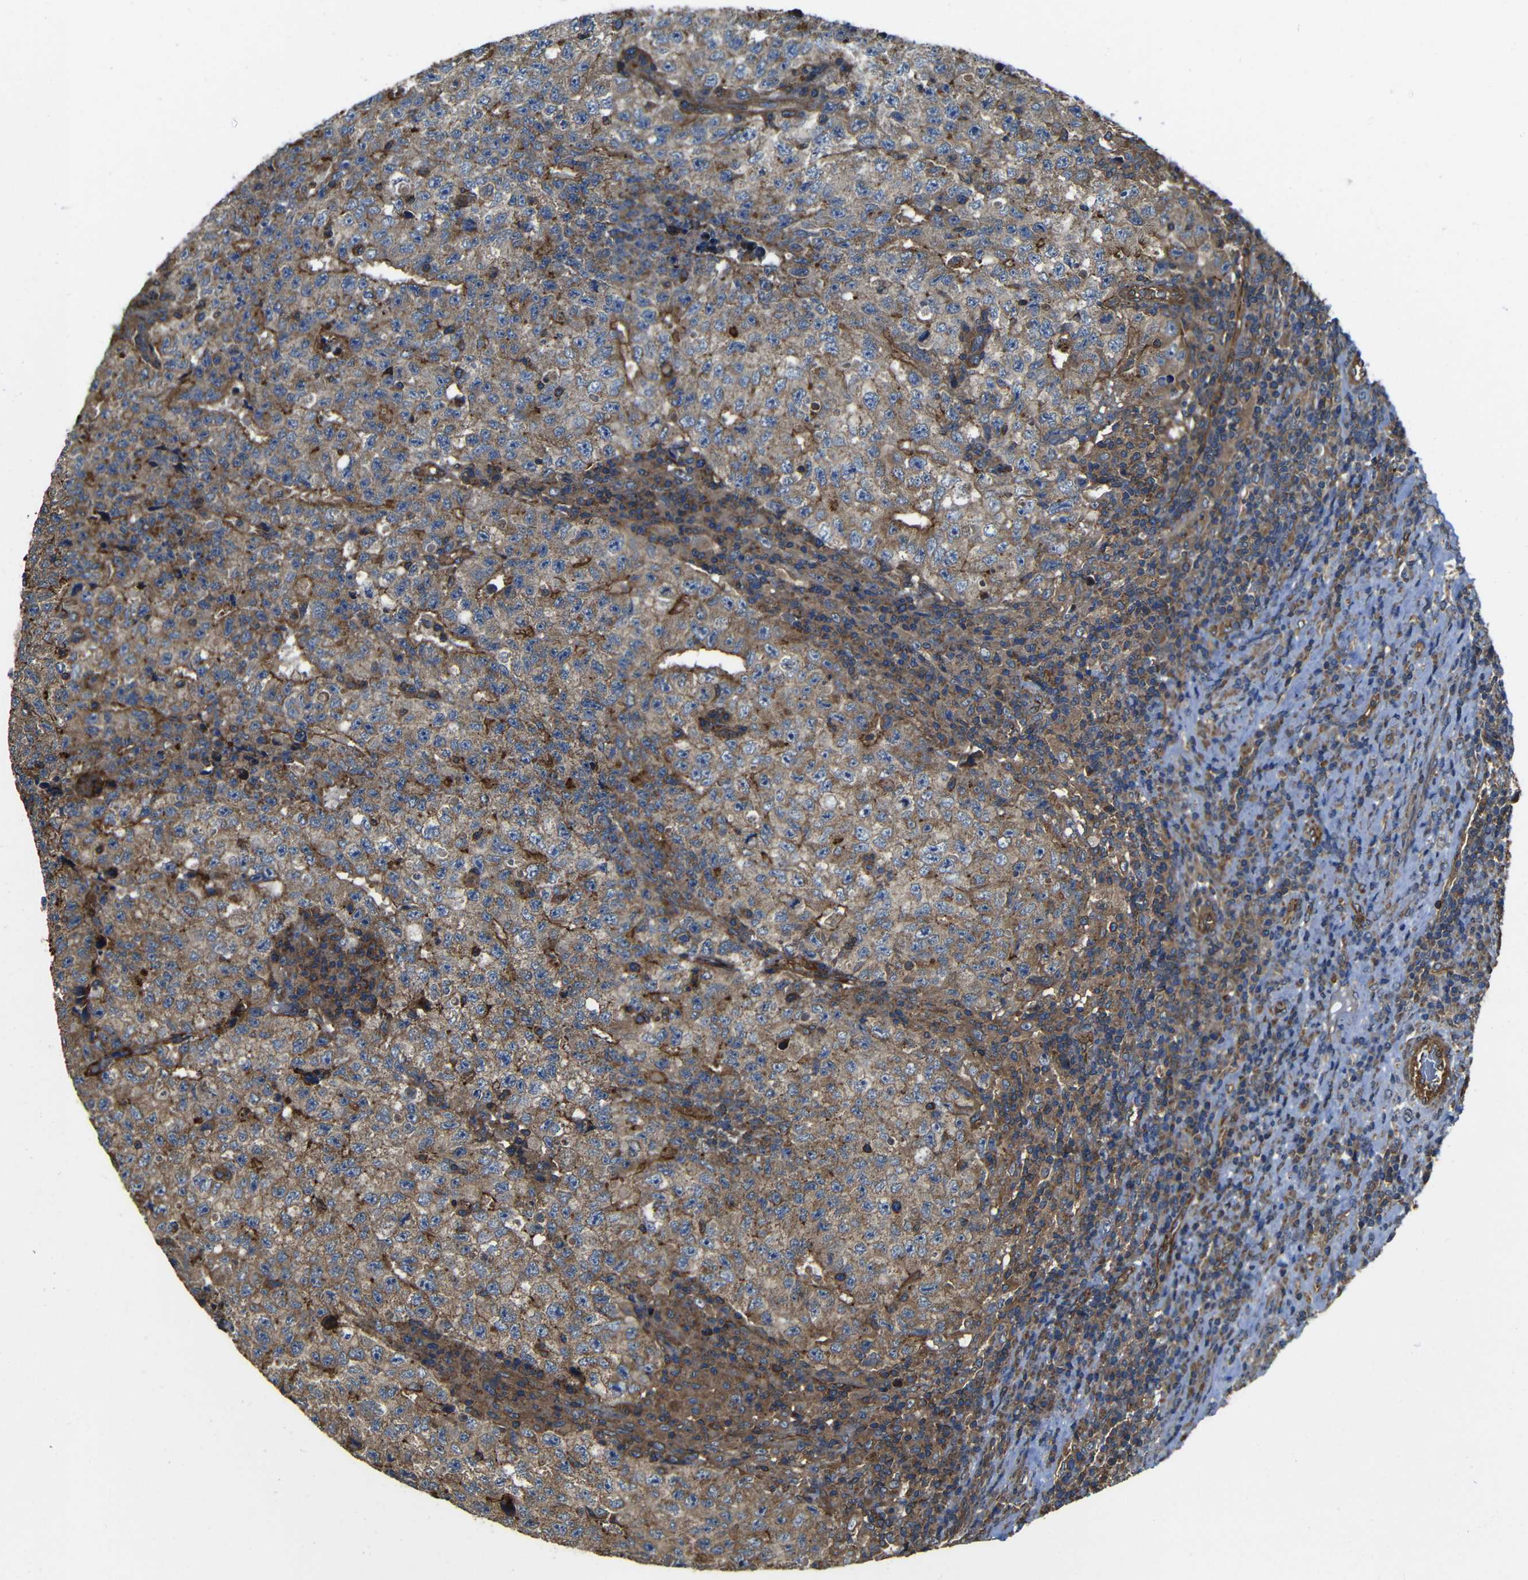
{"staining": {"intensity": "moderate", "quantity": ">75%", "location": "cytoplasmic/membranous"}, "tissue": "testis cancer", "cell_type": "Tumor cells", "image_type": "cancer", "snomed": [{"axis": "morphology", "description": "Necrosis, NOS"}, {"axis": "morphology", "description": "Carcinoma, Embryonal, NOS"}, {"axis": "topography", "description": "Testis"}], "caption": "Tumor cells display moderate cytoplasmic/membranous staining in approximately >75% of cells in testis cancer. The staining is performed using DAB (3,3'-diaminobenzidine) brown chromogen to label protein expression. The nuclei are counter-stained blue using hematoxylin.", "gene": "PTCH1", "patient": {"sex": "male", "age": 19}}